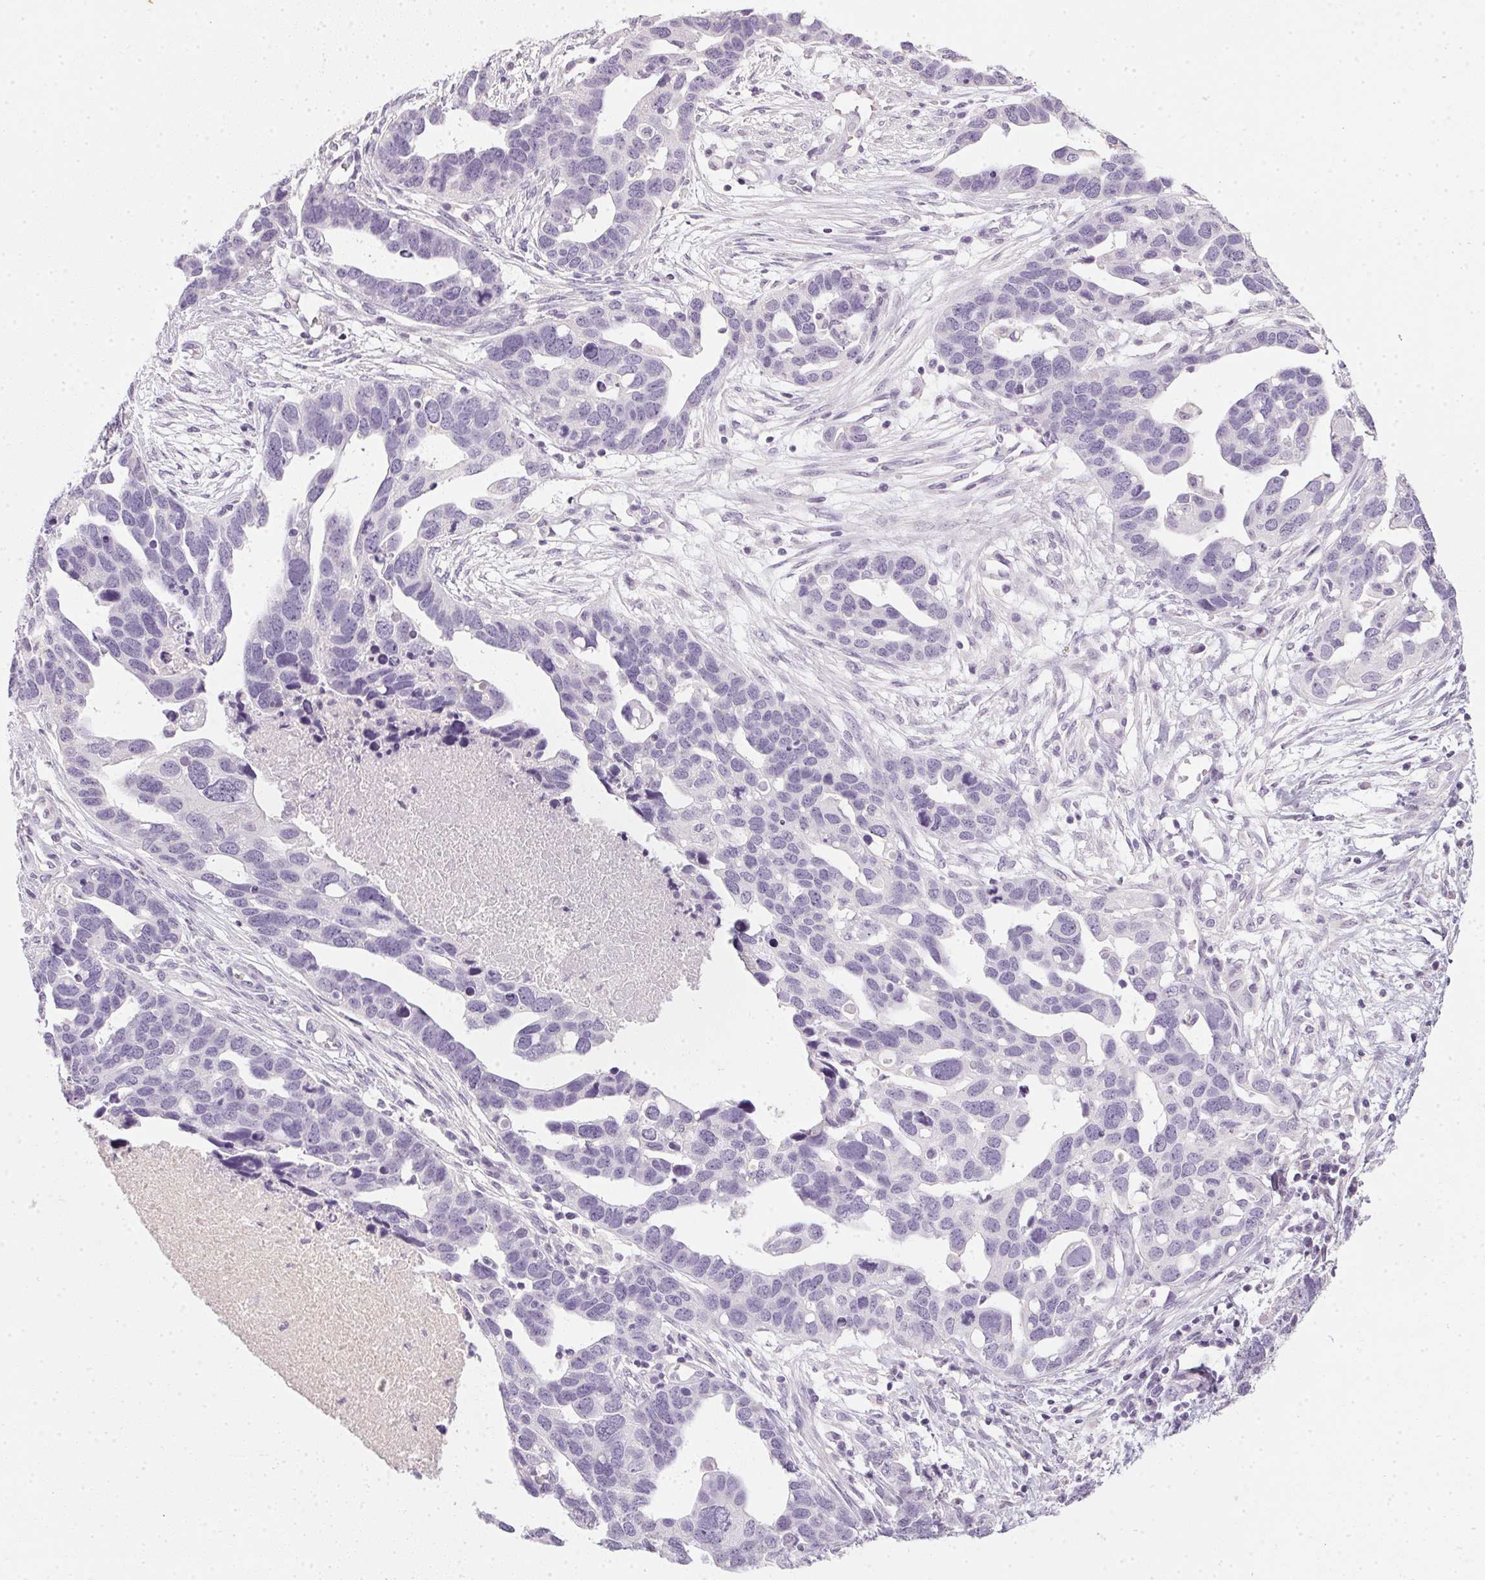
{"staining": {"intensity": "negative", "quantity": "none", "location": "none"}, "tissue": "ovarian cancer", "cell_type": "Tumor cells", "image_type": "cancer", "snomed": [{"axis": "morphology", "description": "Cystadenocarcinoma, serous, NOS"}, {"axis": "topography", "description": "Ovary"}], "caption": "Tumor cells are negative for protein expression in human ovarian cancer.", "gene": "TMEM72", "patient": {"sex": "female", "age": 54}}